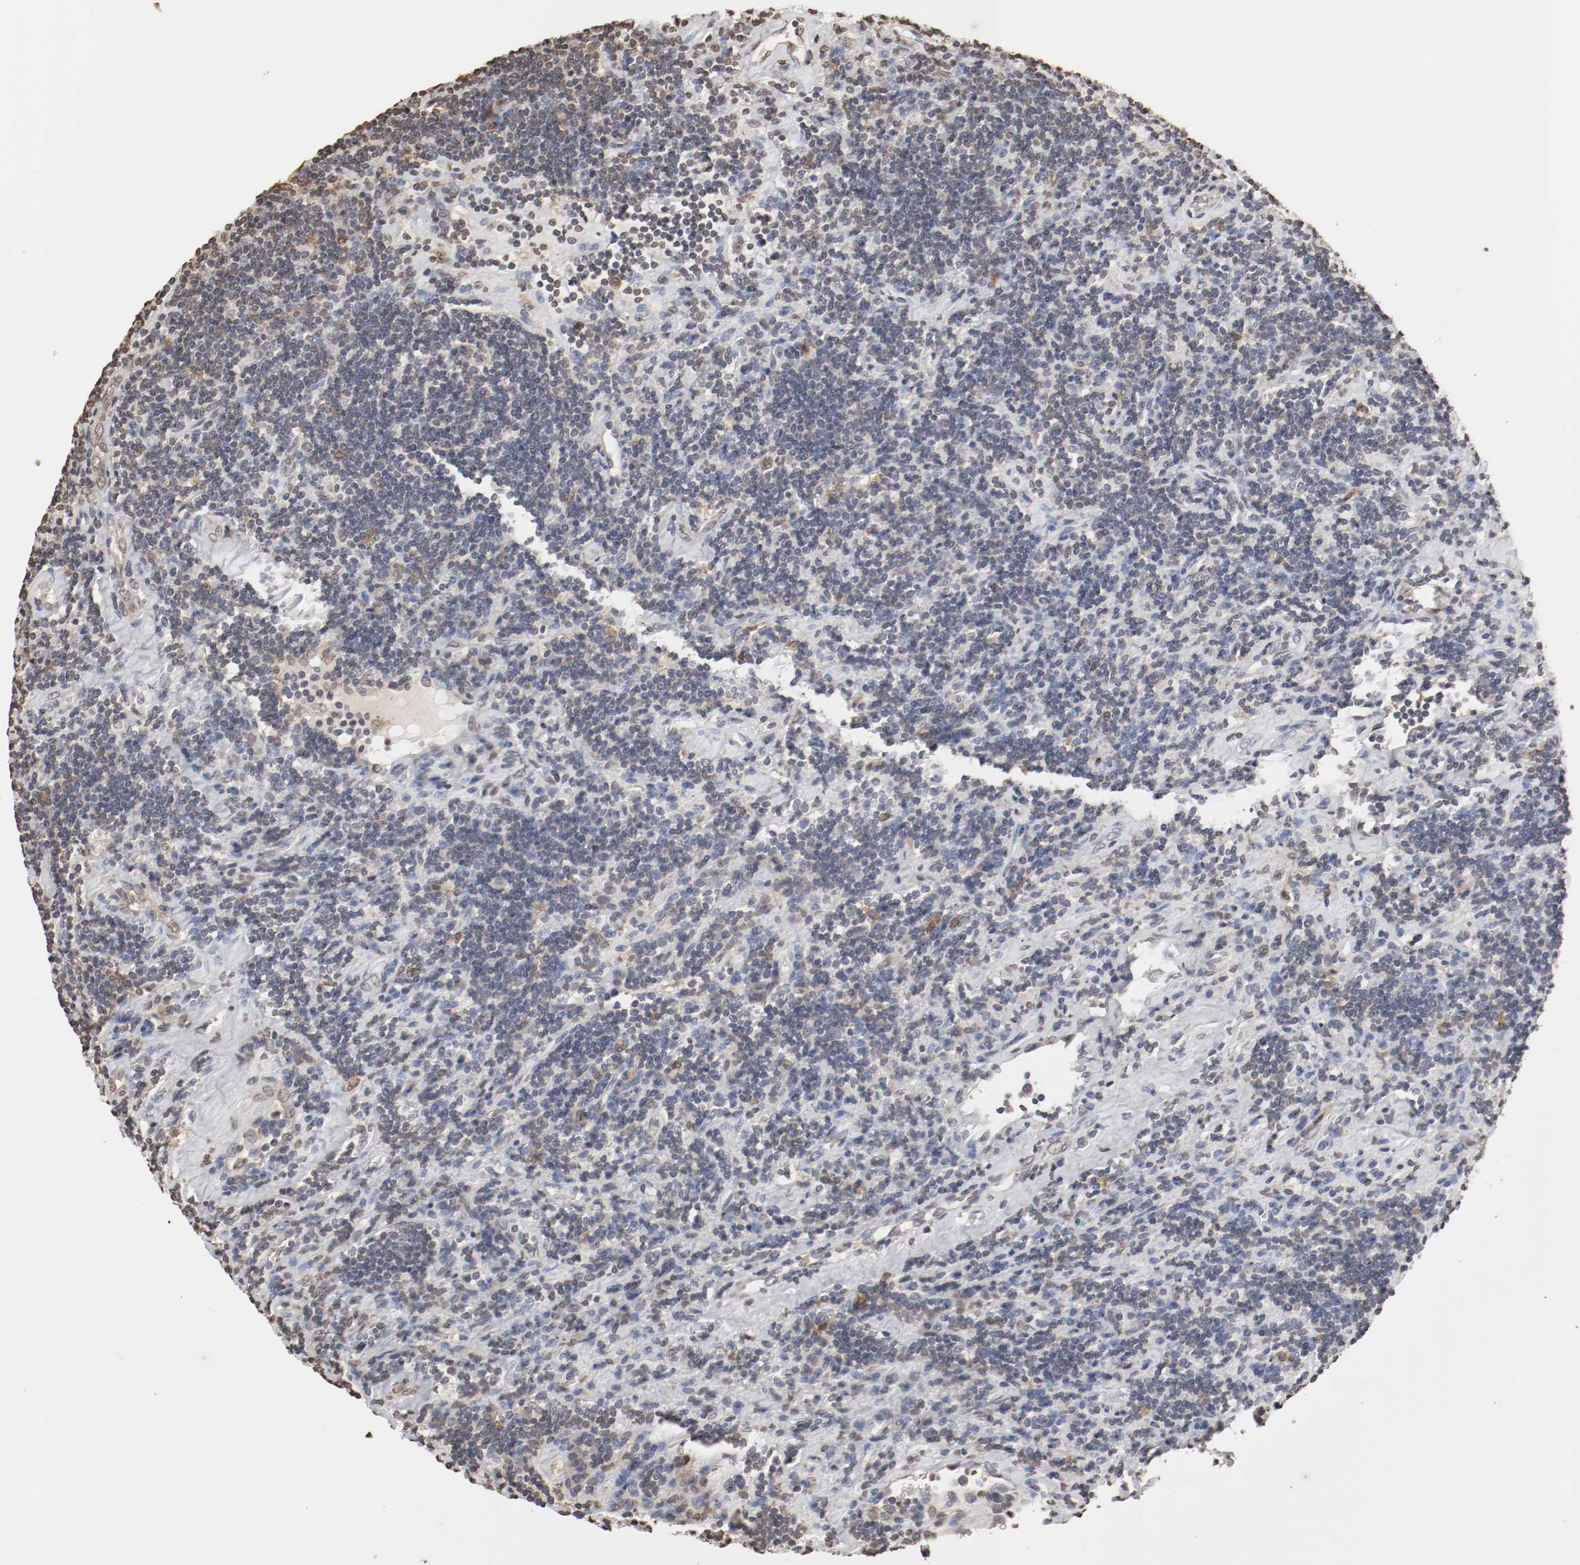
{"staining": {"intensity": "weak", "quantity": "<25%", "location": "cytoplasmic/membranous,nuclear"}, "tissue": "lymphoma", "cell_type": "Tumor cells", "image_type": "cancer", "snomed": [{"axis": "morphology", "description": "Malignant lymphoma, non-Hodgkin's type, Low grade"}, {"axis": "topography", "description": "Lymph node"}], "caption": "Protein analysis of low-grade malignant lymphoma, non-Hodgkin's type shows no significant positivity in tumor cells. (Stains: DAB (3,3'-diaminobenzidine) IHC with hematoxylin counter stain, Microscopy: brightfield microscopy at high magnification).", "gene": "WASL", "patient": {"sex": "male", "age": 70}}